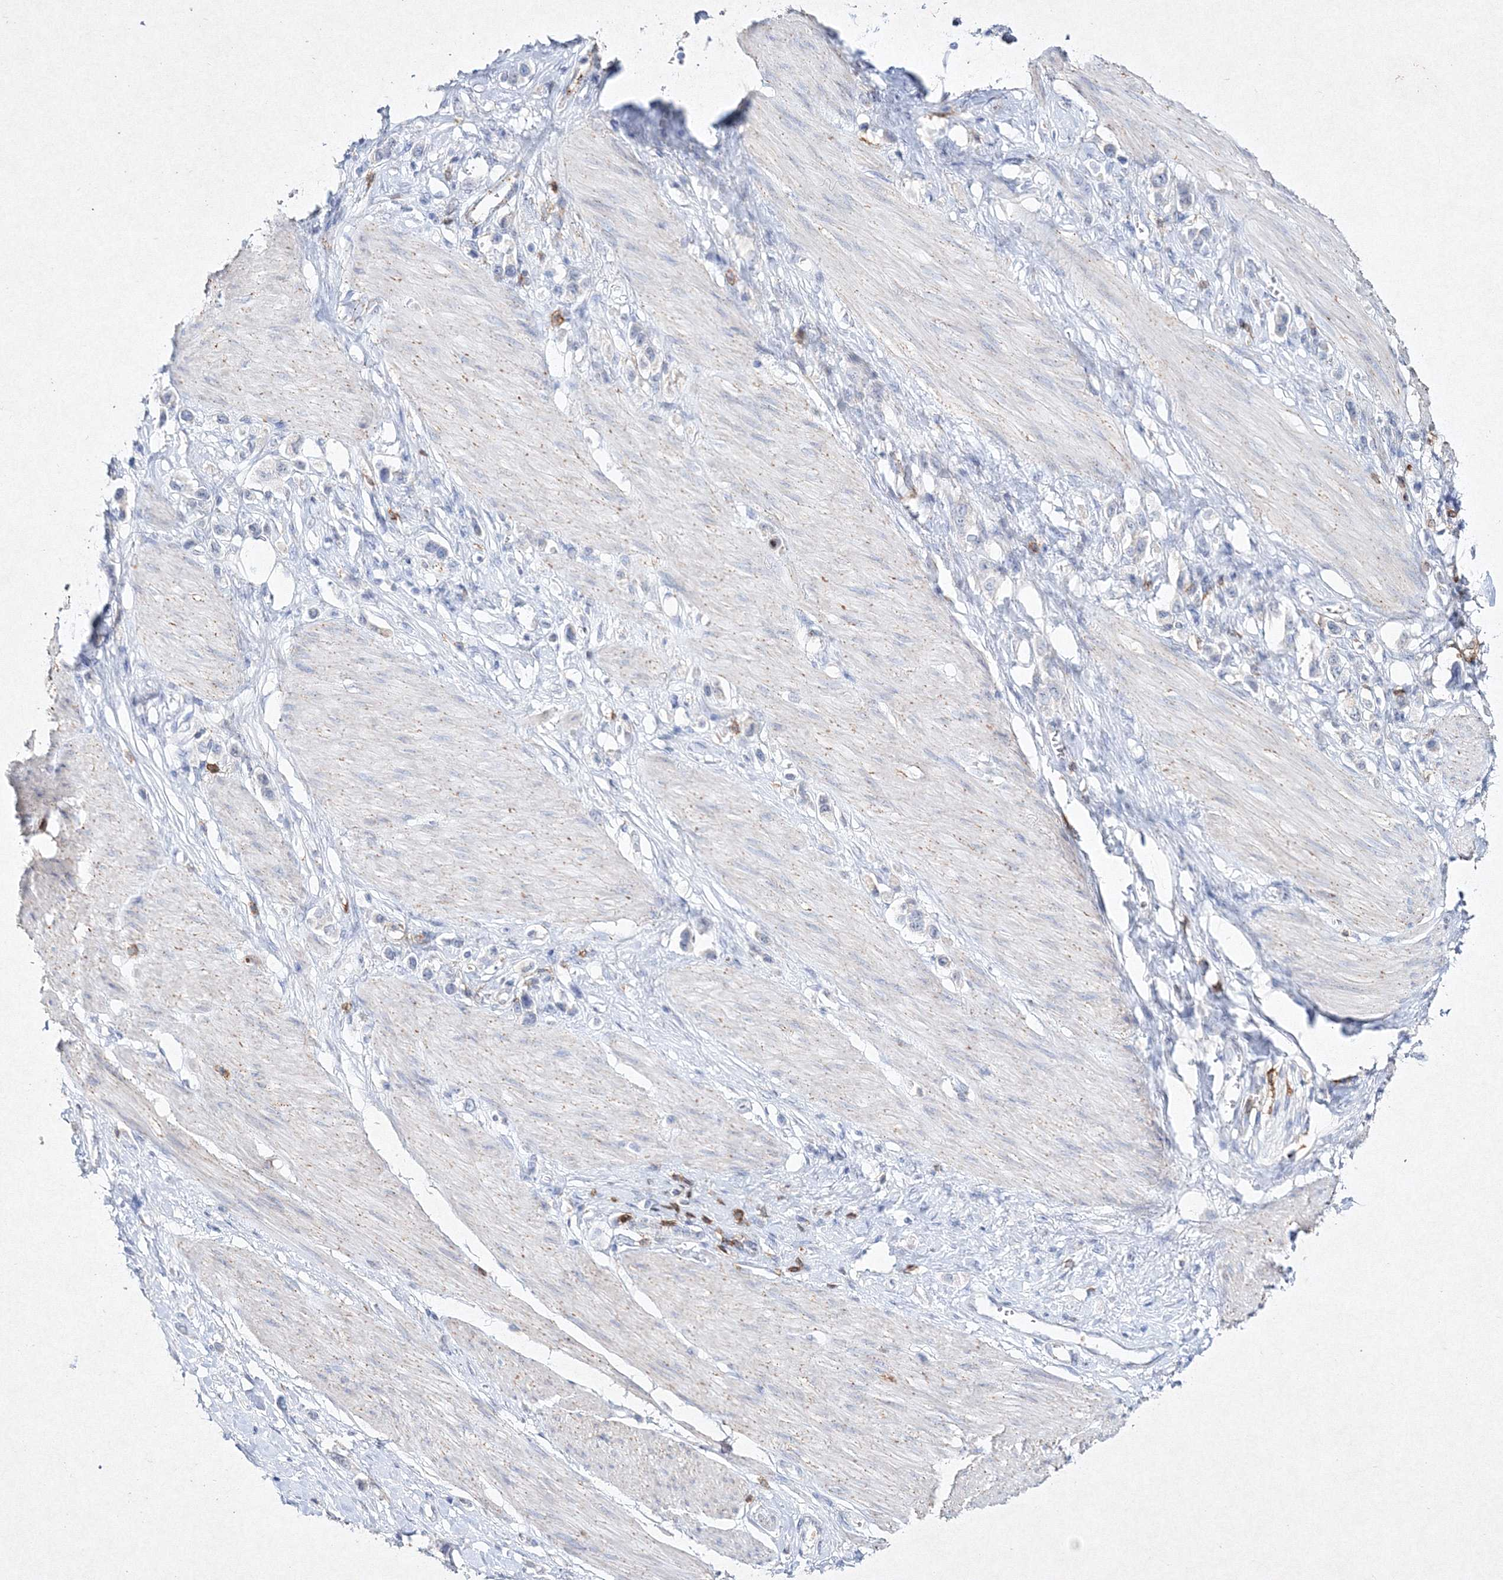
{"staining": {"intensity": "negative", "quantity": "none", "location": "none"}, "tissue": "stomach cancer", "cell_type": "Tumor cells", "image_type": "cancer", "snomed": [{"axis": "morphology", "description": "Adenocarcinoma, NOS"}, {"axis": "topography", "description": "Stomach"}], "caption": "Immunohistochemical staining of human adenocarcinoma (stomach) demonstrates no significant positivity in tumor cells. (DAB immunohistochemistry visualized using brightfield microscopy, high magnification).", "gene": "HCST", "patient": {"sex": "female", "age": 65}}